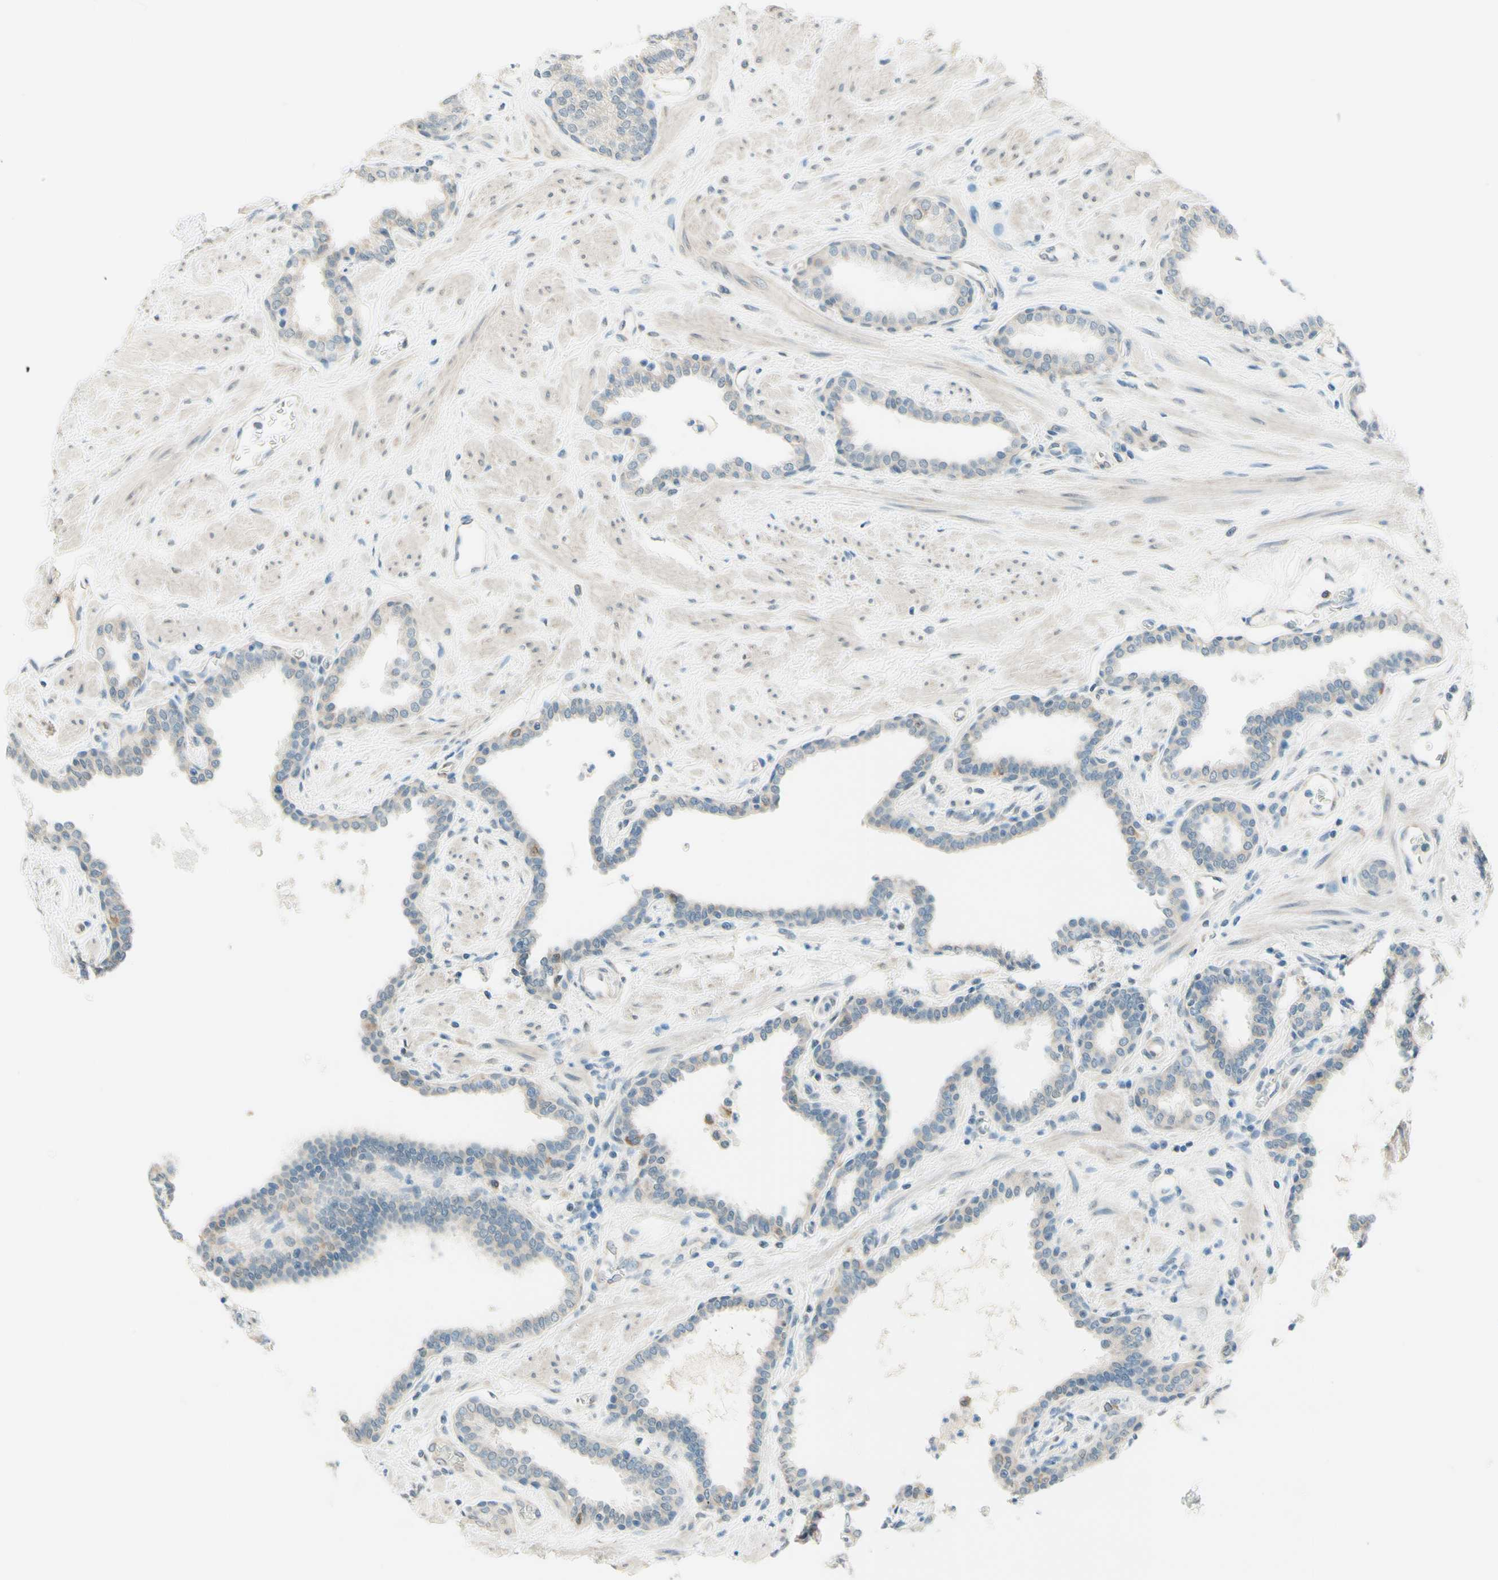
{"staining": {"intensity": "weak", "quantity": "<25%", "location": "cytoplasmic/membranous"}, "tissue": "prostate", "cell_type": "Glandular cells", "image_type": "normal", "snomed": [{"axis": "morphology", "description": "Normal tissue, NOS"}, {"axis": "topography", "description": "Prostate"}], "caption": "IHC of benign human prostate reveals no expression in glandular cells.", "gene": "JPH1", "patient": {"sex": "male", "age": 51}}